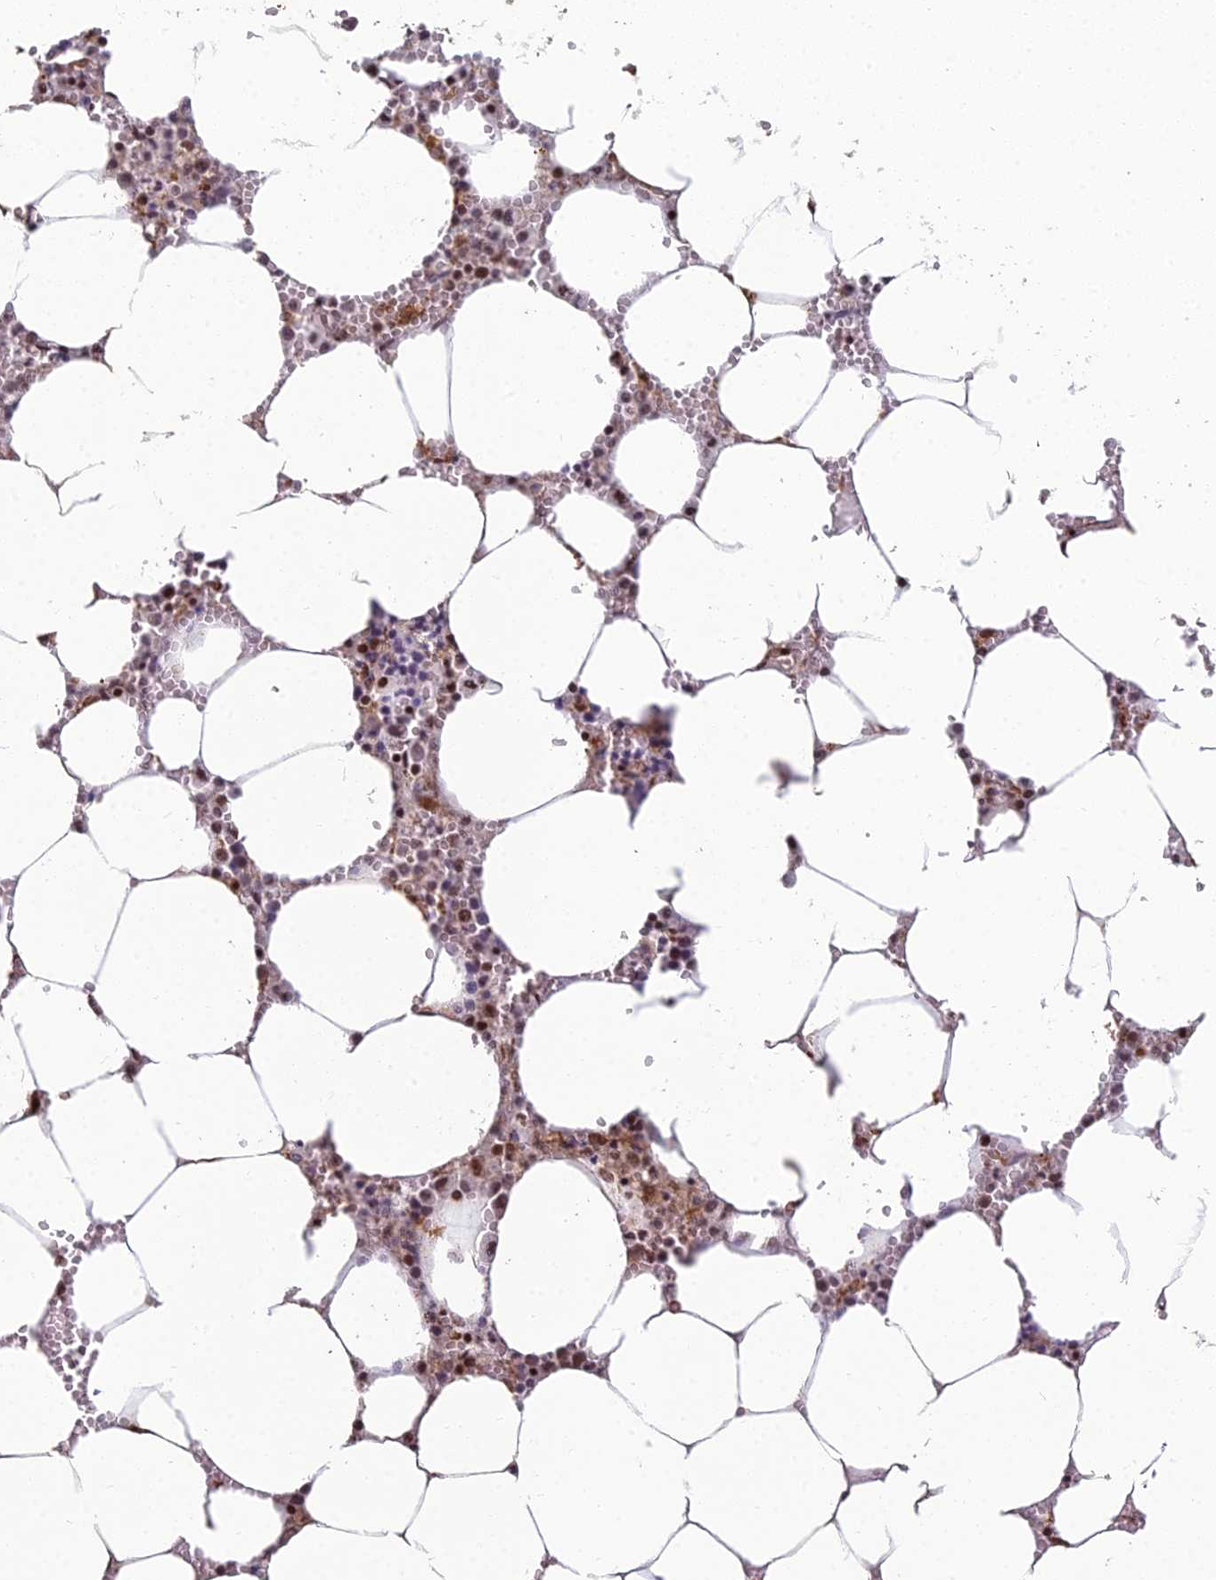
{"staining": {"intensity": "moderate", "quantity": "25%-75%", "location": "cytoplasmic/membranous,nuclear"}, "tissue": "bone marrow", "cell_type": "Hematopoietic cells", "image_type": "normal", "snomed": [{"axis": "morphology", "description": "Normal tissue, NOS"}, {"axis": "topography", "description": "Bone marrow"}], "caption": "Brown immunohistochemical staining in unremarkable human bone marrow reveals moderate cytoplasmic/membranous,nuclear staining in about 25%-75% of hematopoietic cells. The staining was performed using DAB (3,3'-diaminobenzidine), with brown indicating positive protein expression. Nuclei are stained blue with hematoxylin.", "gene": "ABHD17A", "patient": {"sex": "male", "age": 70}}